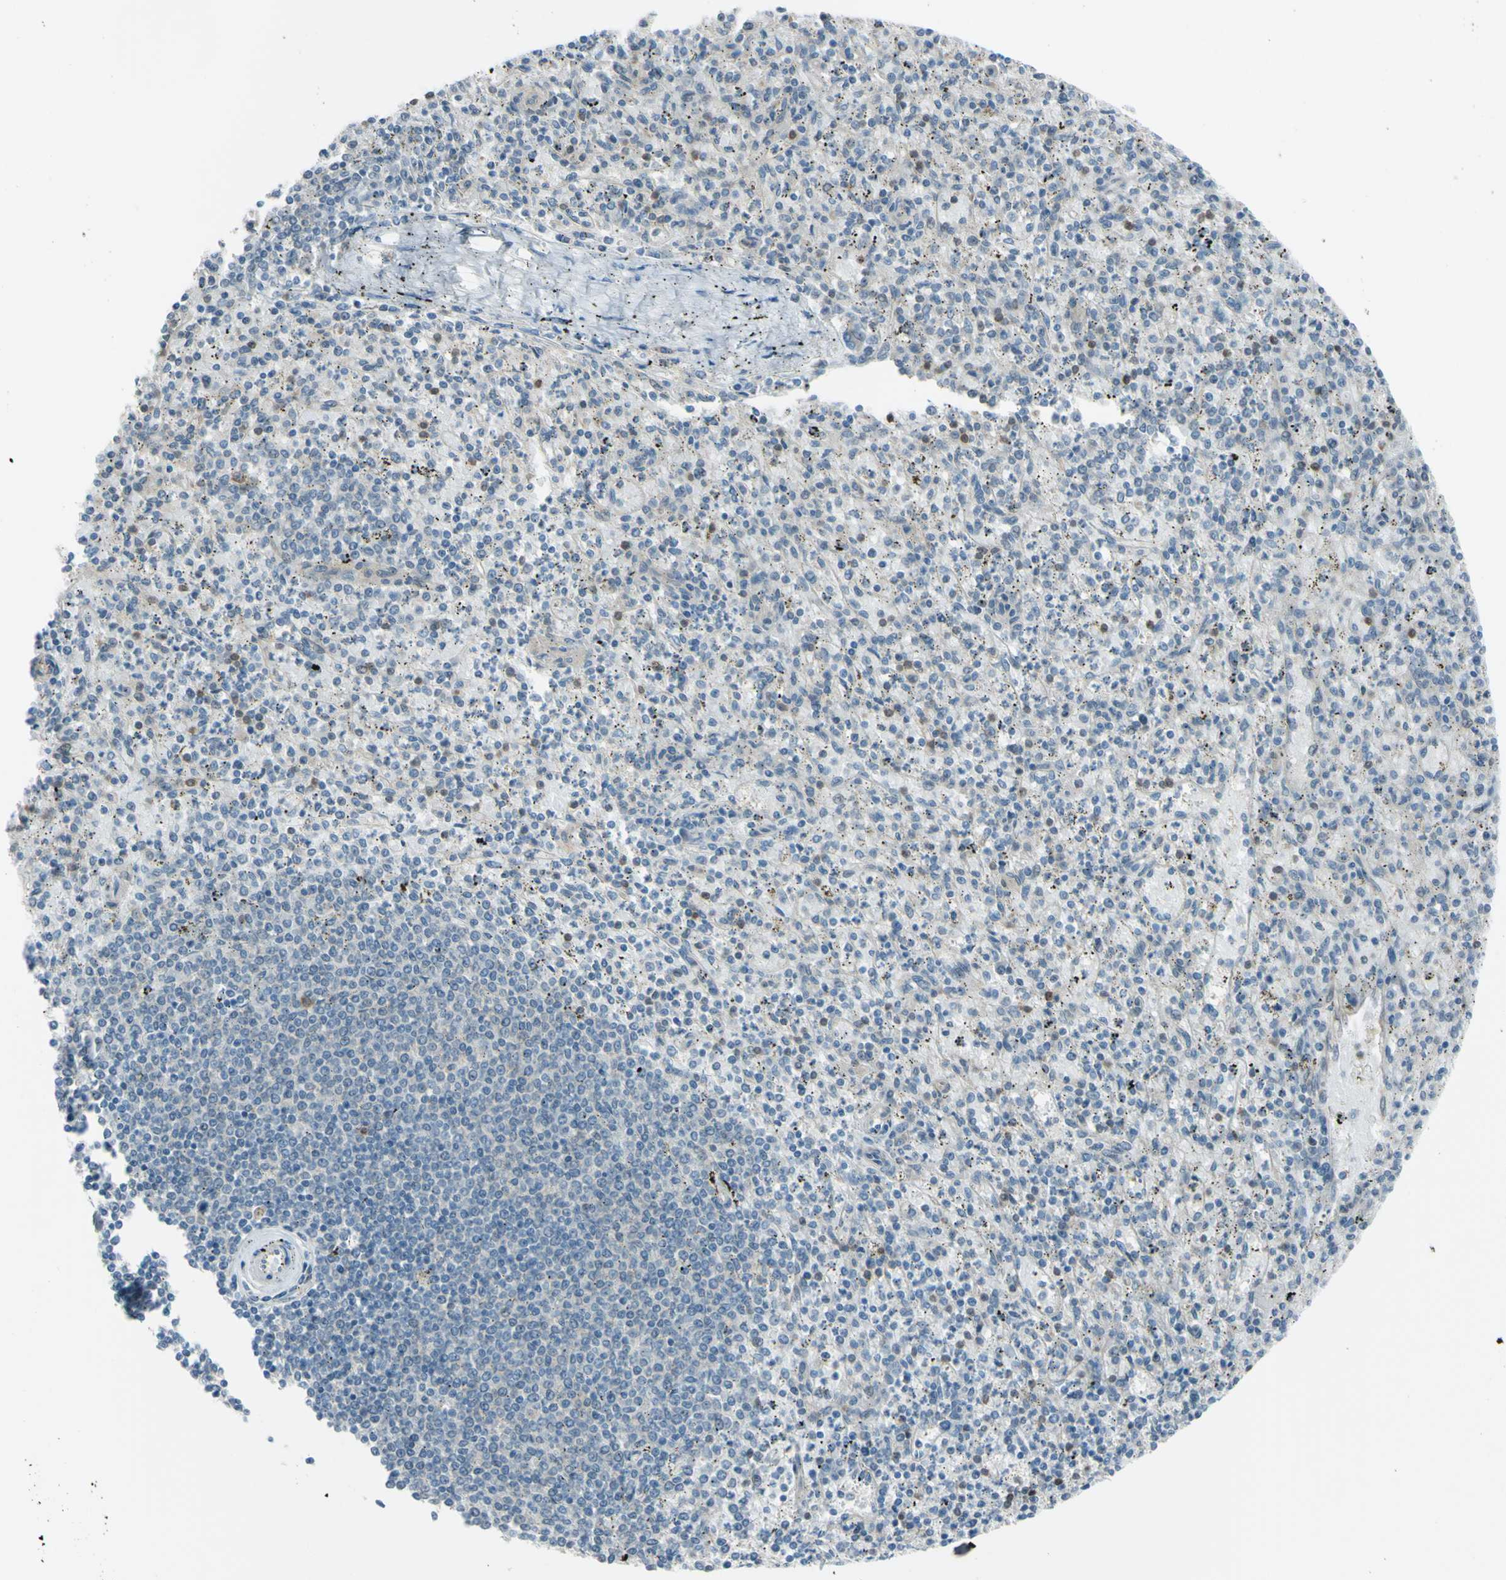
{"staining": {"intensity": "weak", "quantity": "25%-75%", "location": "cytoplasmic/membranous"}, "tissue": "spleen", "cell_type": "Cells in red pulp", "image_type": "normal", "snomed": [{"axis": "morphology", "description": "Normal tissue, NOS"}, {"axis": "topography", "description": "Spleen"}], "caption": "This is an image of immunohistochemistry staining of unremarkable spleen, which shows weak expression in the cytoplasmic/membranous of cells in red pulp.", "gene": "YWHAQ", "patient": {"sex": "male", "age": 72}}